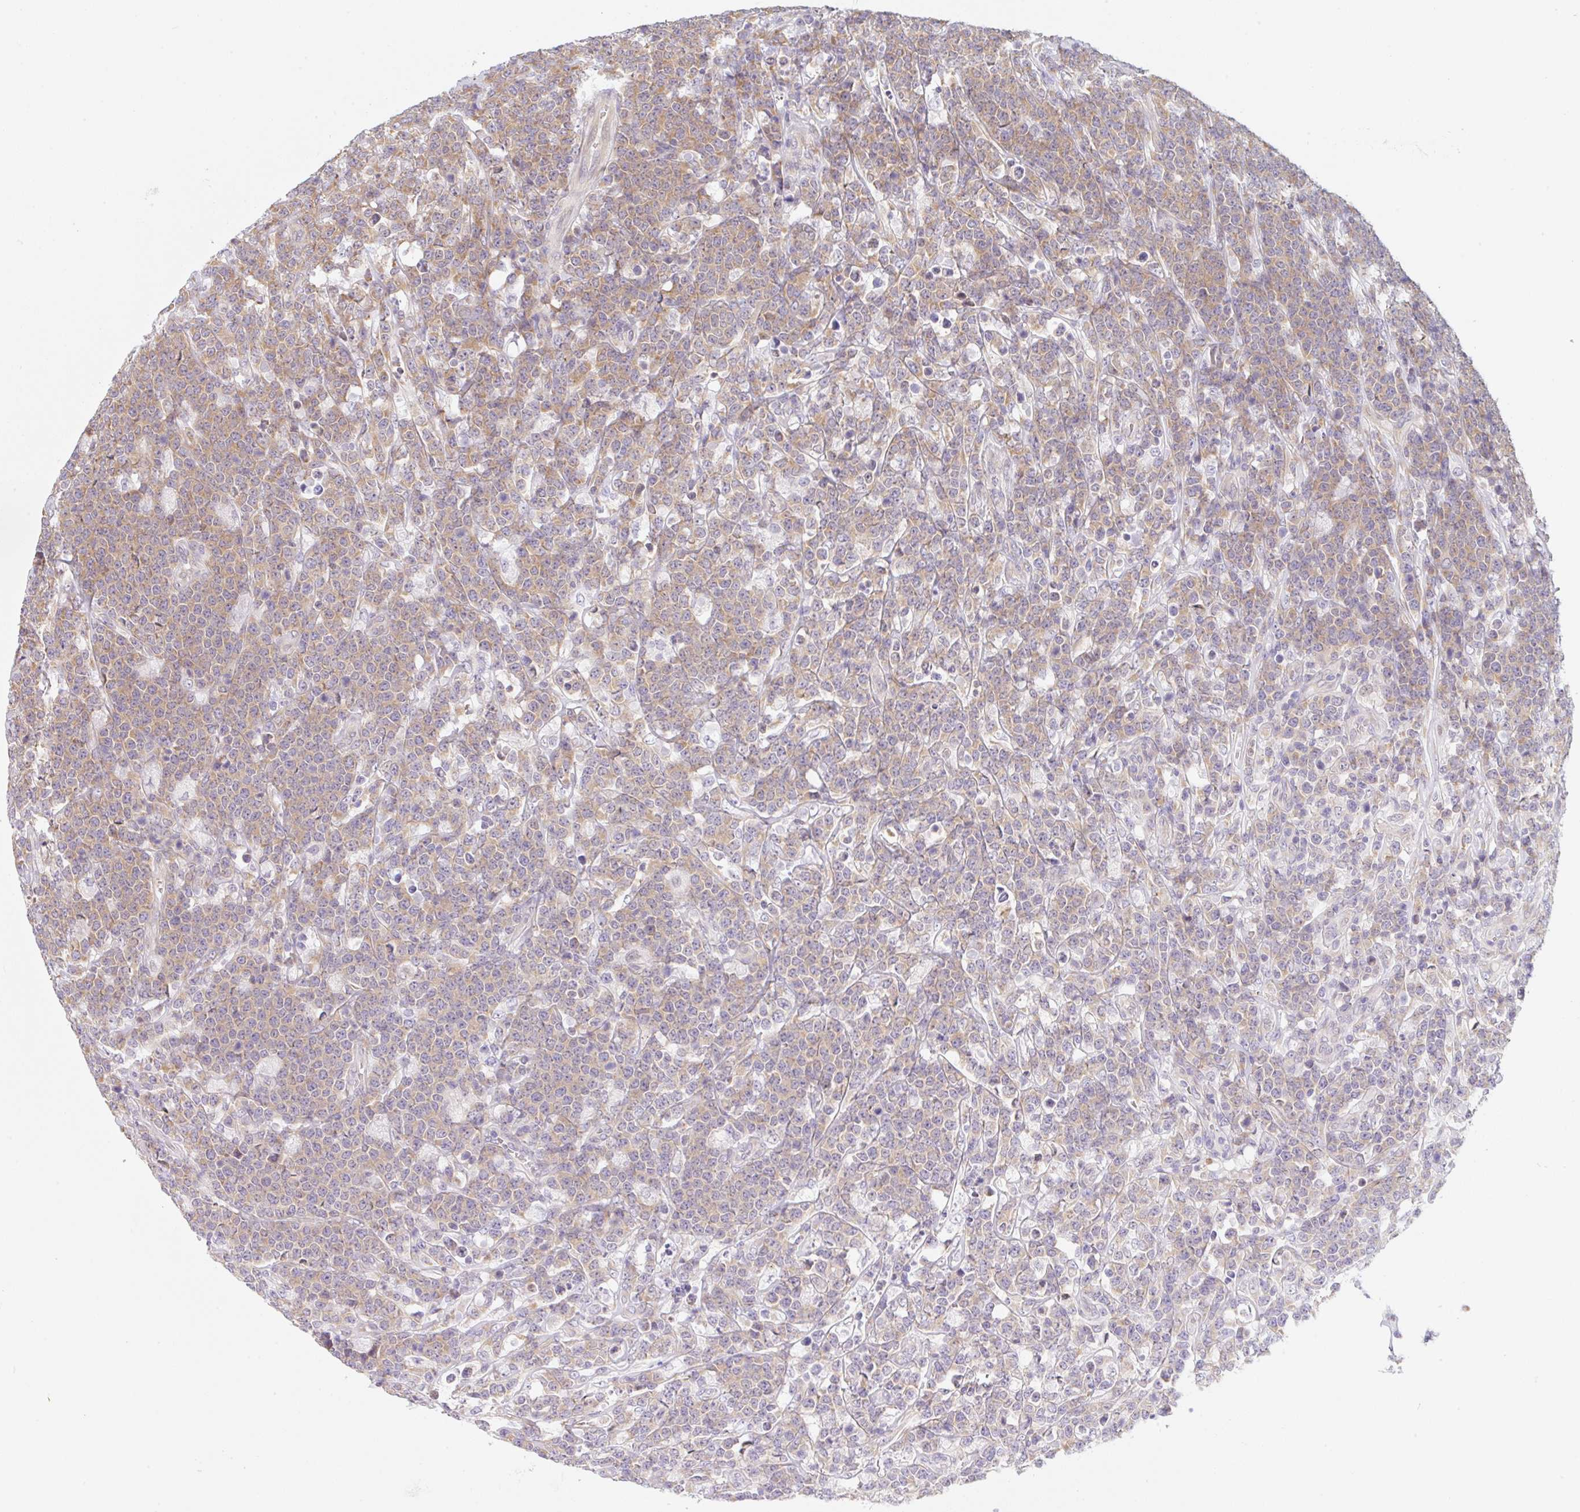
{"staining": {"intensity": "weak", "quantity": ">75%", "location": "cytoplasmic/membranous"}, "tissue": "lymphoma", "cell_type": "Tumor cells", "image_type": "cancer", "snomed": [{"axis": "morphology", "description": "Malignant lymphoma, non-Hodgkin's type, High grade"}, {"axis": "topography", "description": "Small intestine"}], "caption": "Lymphoma stained with a brown dye reveals weak cytoplasmic/membranous positive positivity in about >75% of tumor cells.", "gene": "TBPL2", "patient": {"sex": "male", "age": 8}}